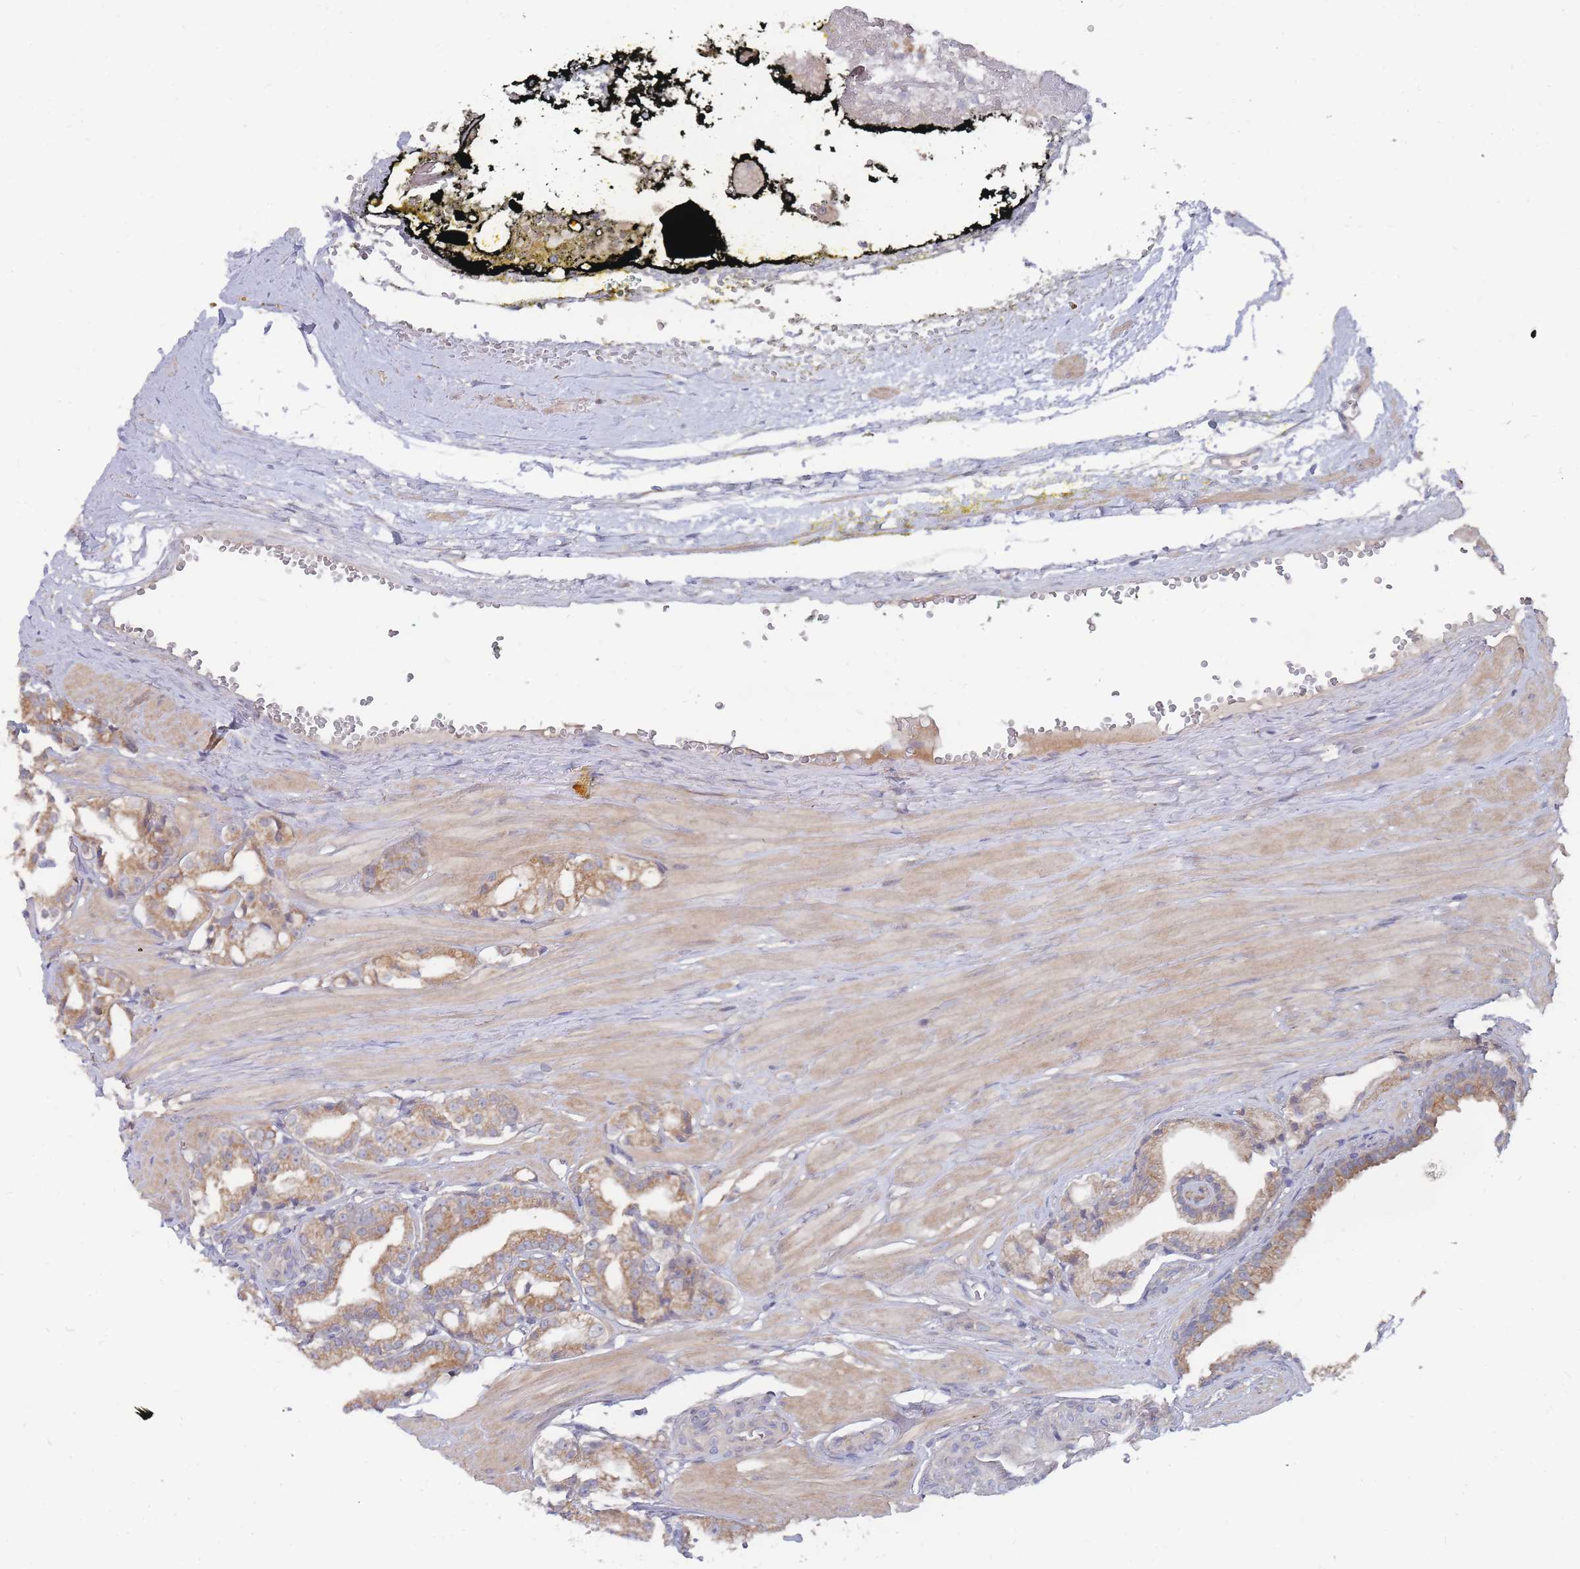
{"staining": {"intensity": "moderate", "quantity": "25%-75%", "location": "cytoplasmic/membranous"}, "tissue": "prostate cancer", "cell_type": "Tumor cells", "image_type": "cancer", "snomed": [{"axis": "morphology", "description": "Adenocarcinoma, High grade"}, {"axis": "topography", "description": "Prostate"}], "caption": "A histopathology image of prostate cancer (high-grade adenocarcinoma) stained for a protein demonstrates moderate cytoplasmic/membranous brown staining in tumor cells. Nuclei are stained in blue.", "gene": "SLC35F5", "patient": {"sex": "male", "age": 71}}